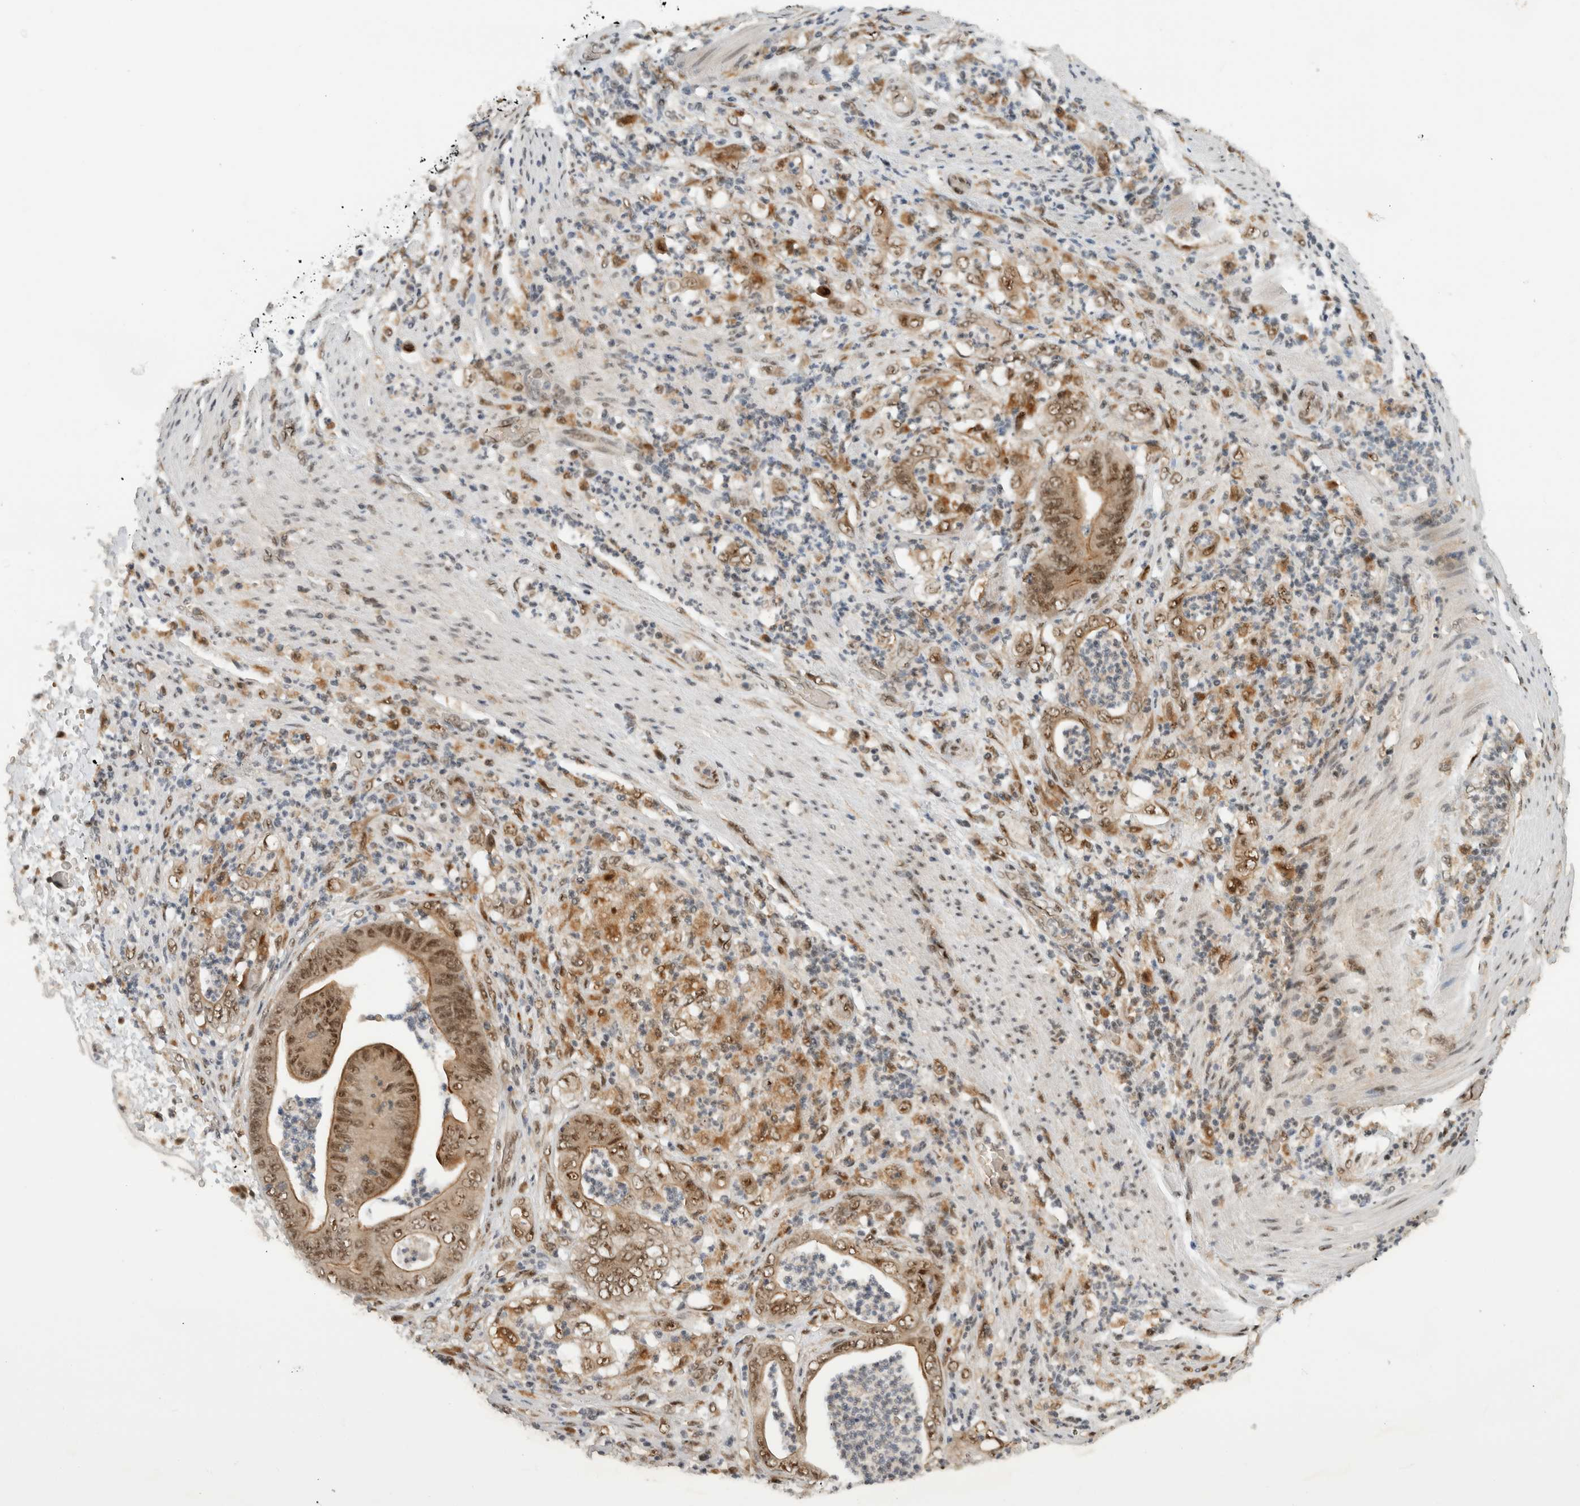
{"staining": {"intensity": "moderate", "quantity": ">75%", "location": "cytoplasmic/membranous,nuclear"}, "tissue": "stomach cancer", "cell_type": "Tumor cells", "image_type": "cancer", "snomed": [{"axis": "morphology", "description": "Adenocarcinoma, NOS"}, {"axis": "topography", "description": "Stomach"}], "caption": "Tumor cells show medium levels of moderate cytoplasmic/membranous and nuclear expression in approximately >75% of cells in stomach cancer (adenocarcinoma).", "gene": "NCAPG2", "patient": {"sex": "female", "age": 73}}